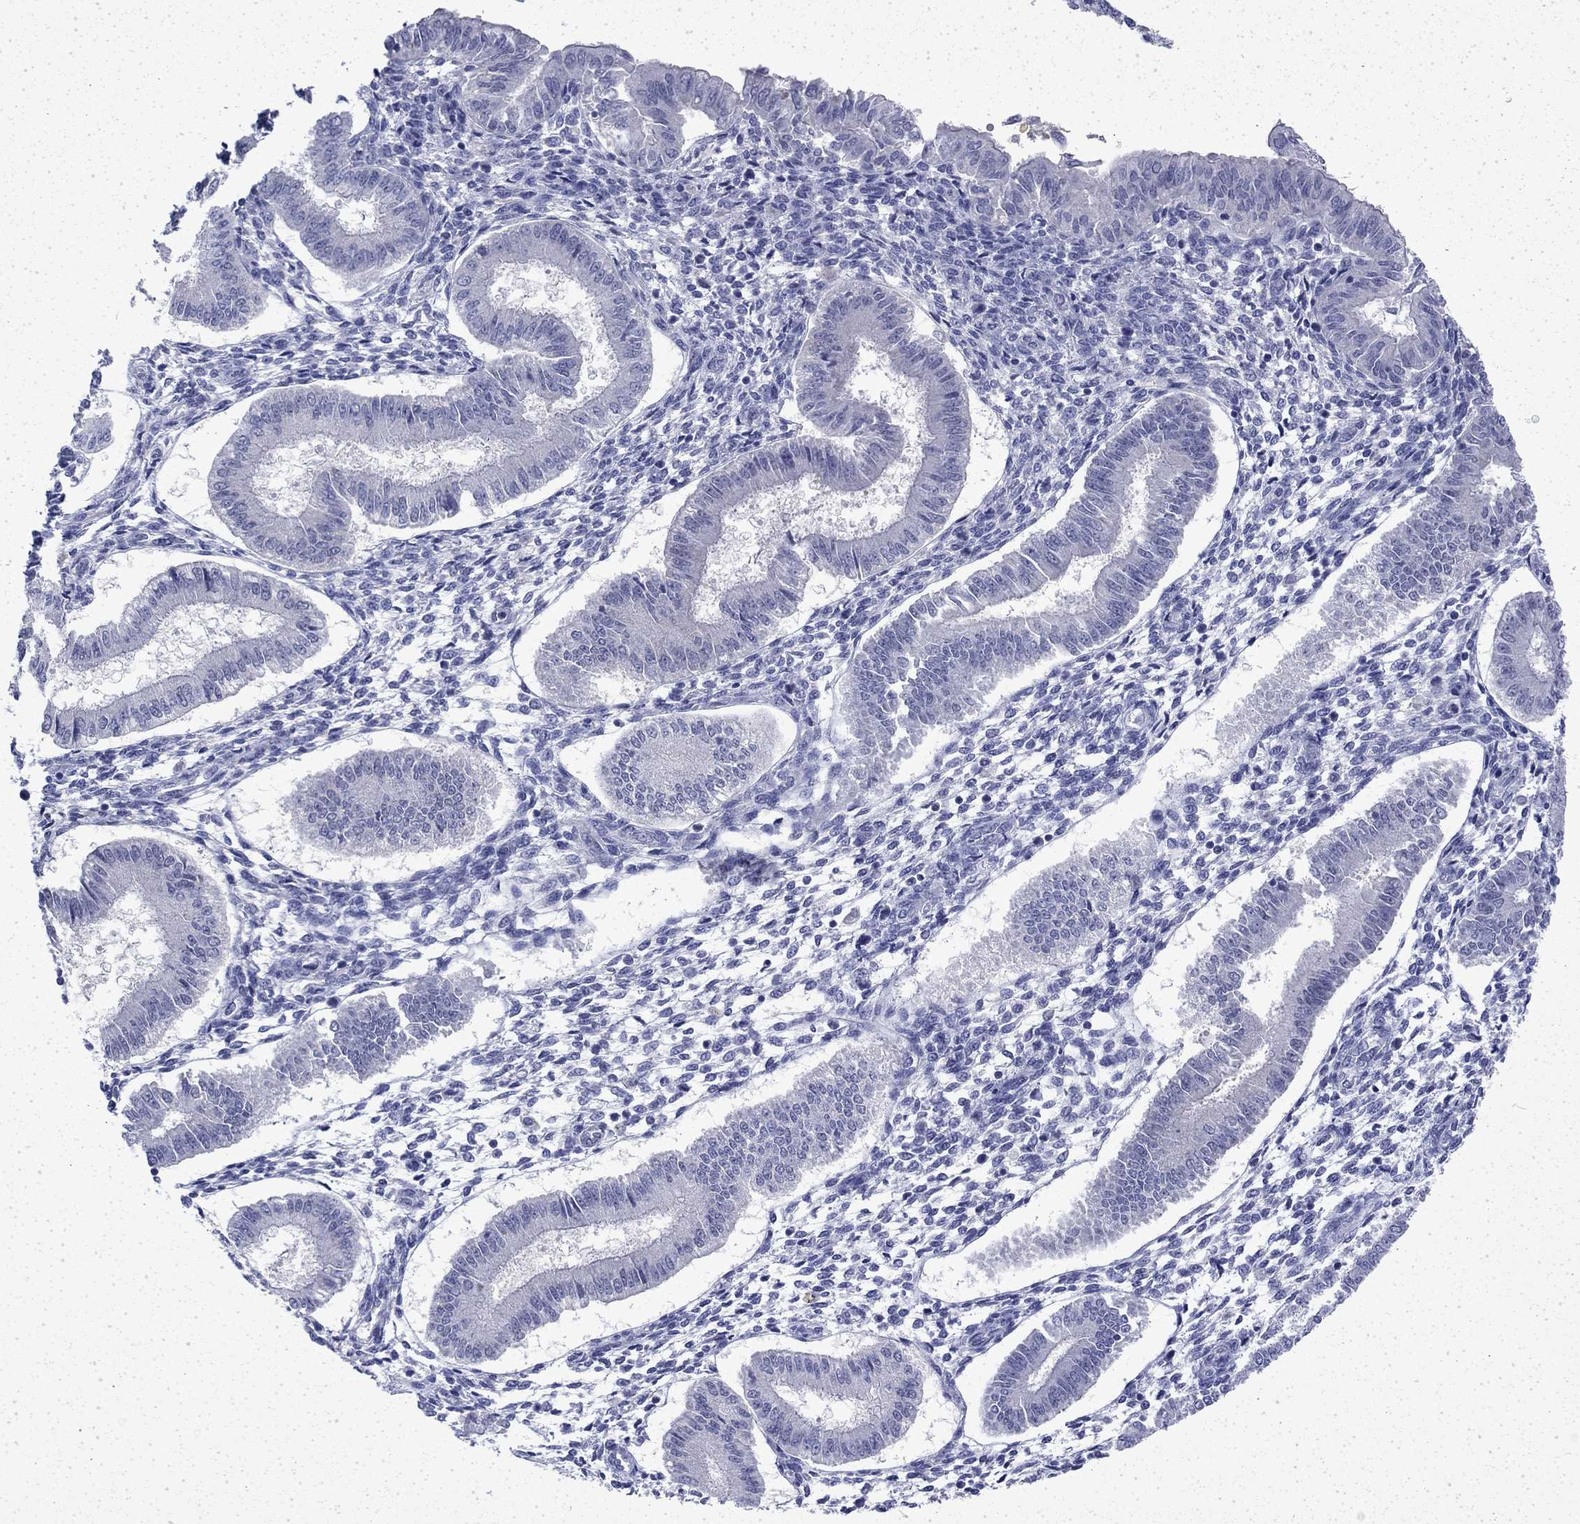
{"staining": {"intensity": "negative", "quantity": "none", "location": "none"}, "tissue": "endometrium", "cell_type": "Cells in endometrial stroma", "image_type": "normal", "snomed": [{"axis": "morphology", "description": "Normal tissue, NOS"}, {"axis": "topography", "description": "Endometrium"}], "caption": "Photomicrograph shows no significant protein expression in cells in endometrial stroma of benign endometrium.", "gene": "ENPP6", "patient": {"sex": "female", "age": 43}}